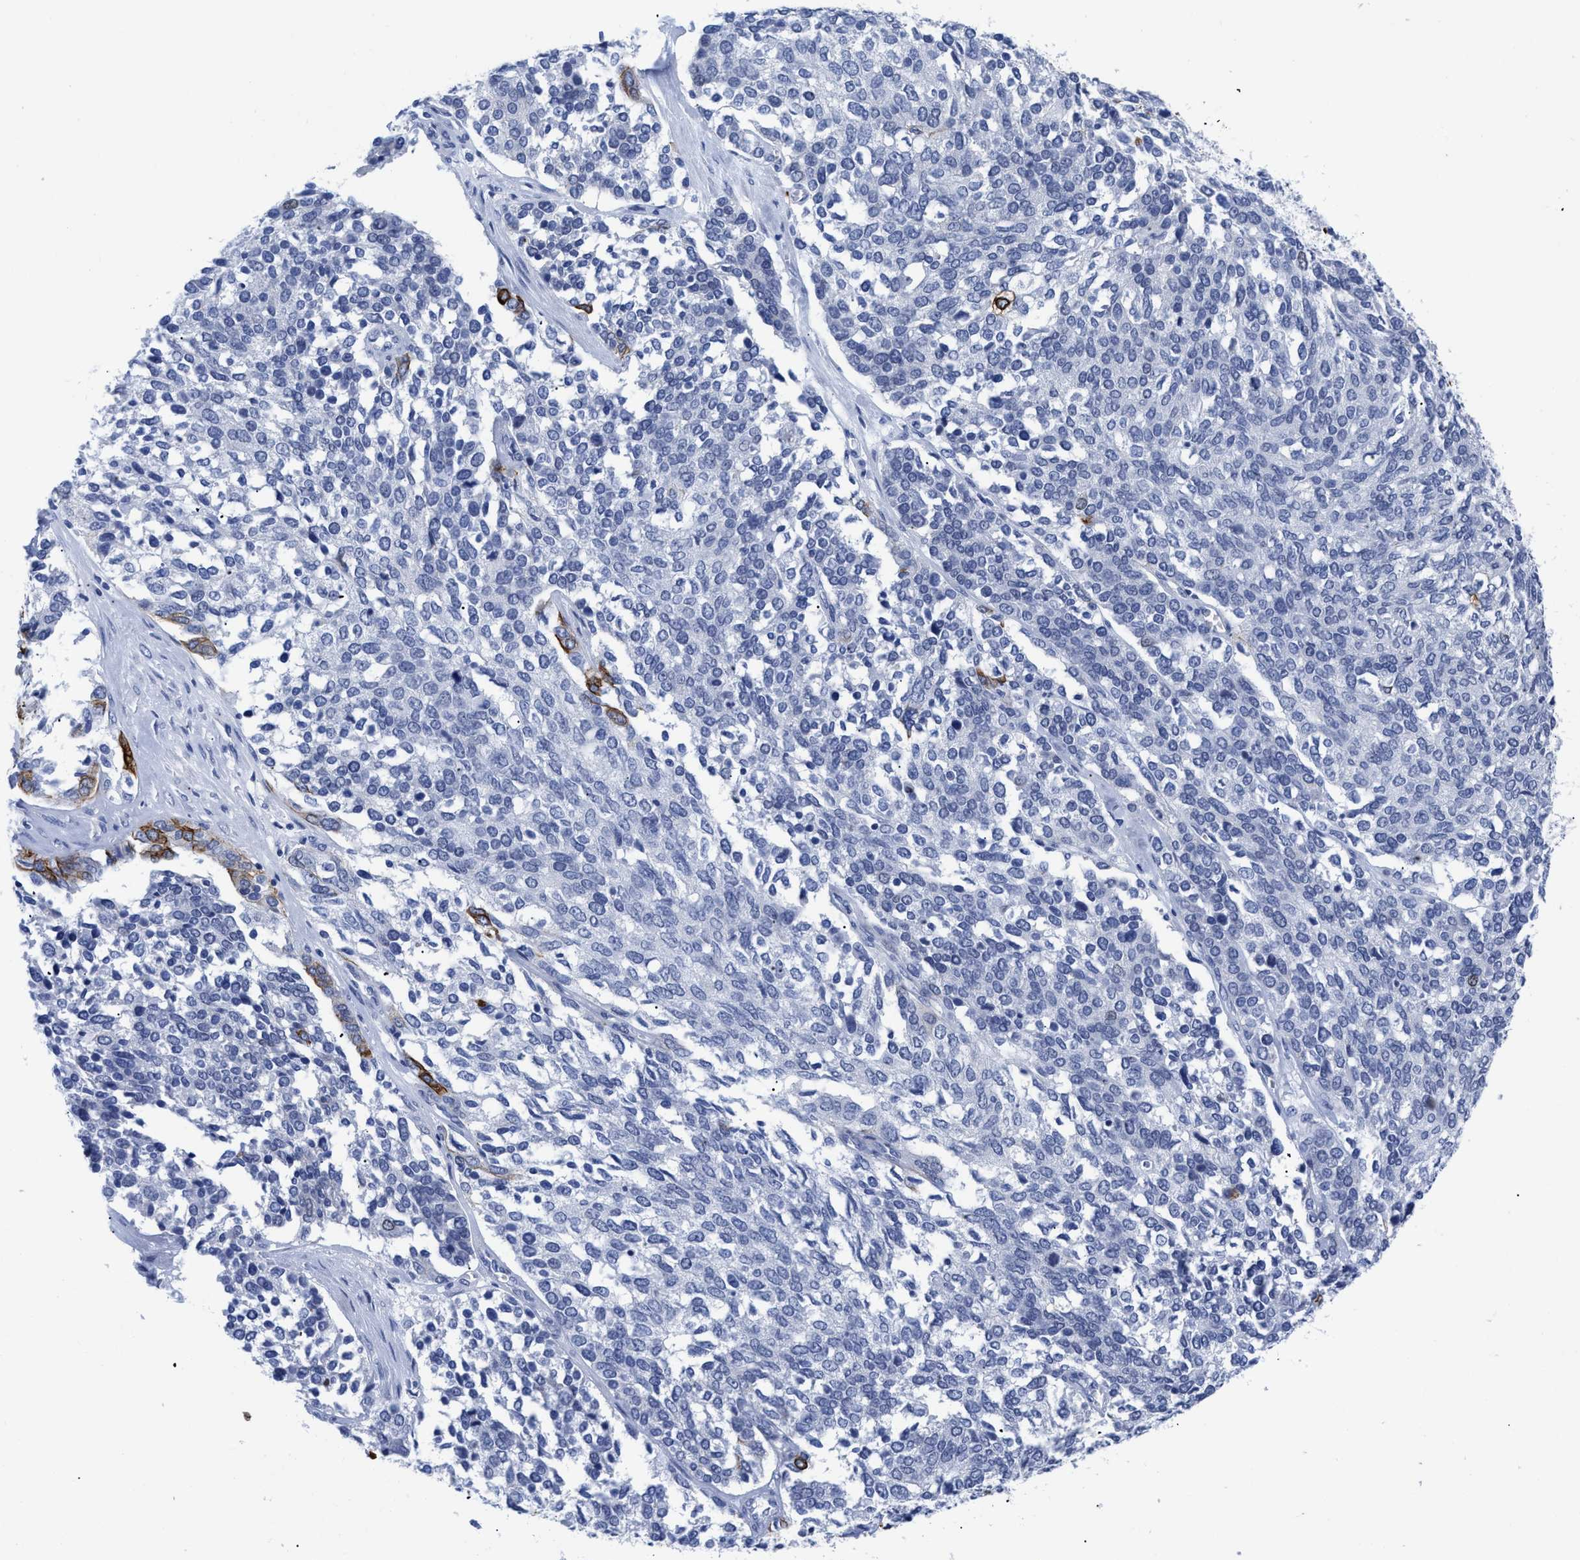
{"staining": {"intensity": "strong", "quantity": "<25%", "location": "cytoplasmic/membranous"}, "tissue": "ovarian cancer", "cell_type": "Tumor cells", "image_type": "cancer", "snomed": [{"axis": "morphology", "description": "Cystadenocarcinoma, serous, NOS"}, {"axis": "topography", "description": "Ovary"}], "caption": "Immunohistochemical staining of human serous cystadenocarcinoma (ovarian) reveals strong cytoplasmic/membranous protein expression in approximately <25% of tumor cells.", "gene": "DUSP26", "patient": {"sex": "female", "age": 44}}